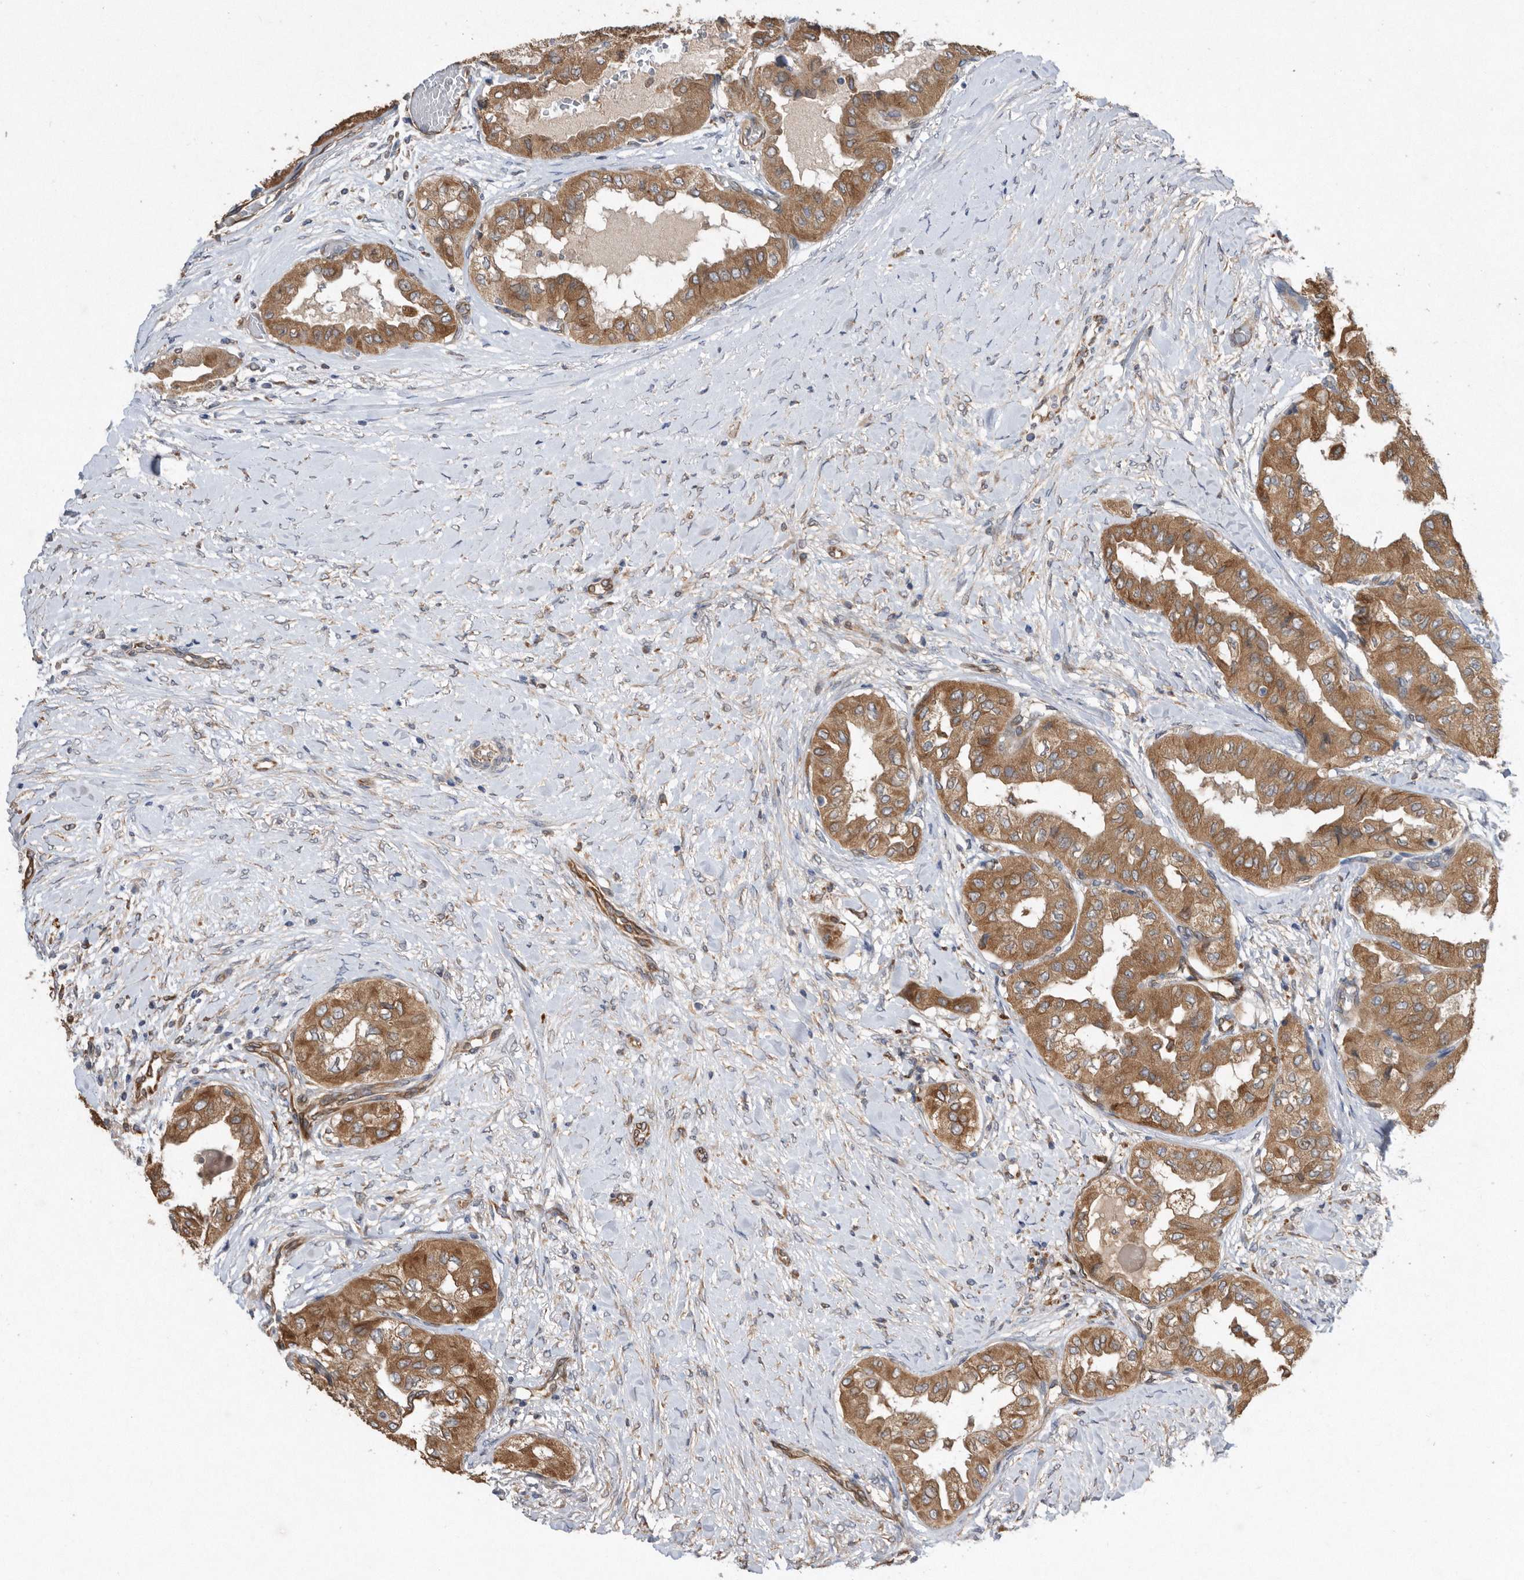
{"staining": {"intensity": "moderate", "quantity": ">75%", "location": "cytoplasmic/membranous"}, "tissue": "thyroid cancer", "cell_type": "Tumor cells", "image_type": "cancer", "snomed": [{"axis": "morphology", "description": "Papillary adenocarcinoma, NOS"}, {"axis": "topography", "description": "Thyroid gland"}], "caption": "Immunohistochemical staining of papillary adenocarcinoma (thyroid) reveals medium levels of moderate cytoplasmic/membranous protein staining in about >75% of tumor cells.", "gene": "PON2", "patient": {"sex": "female", "age": 59}}